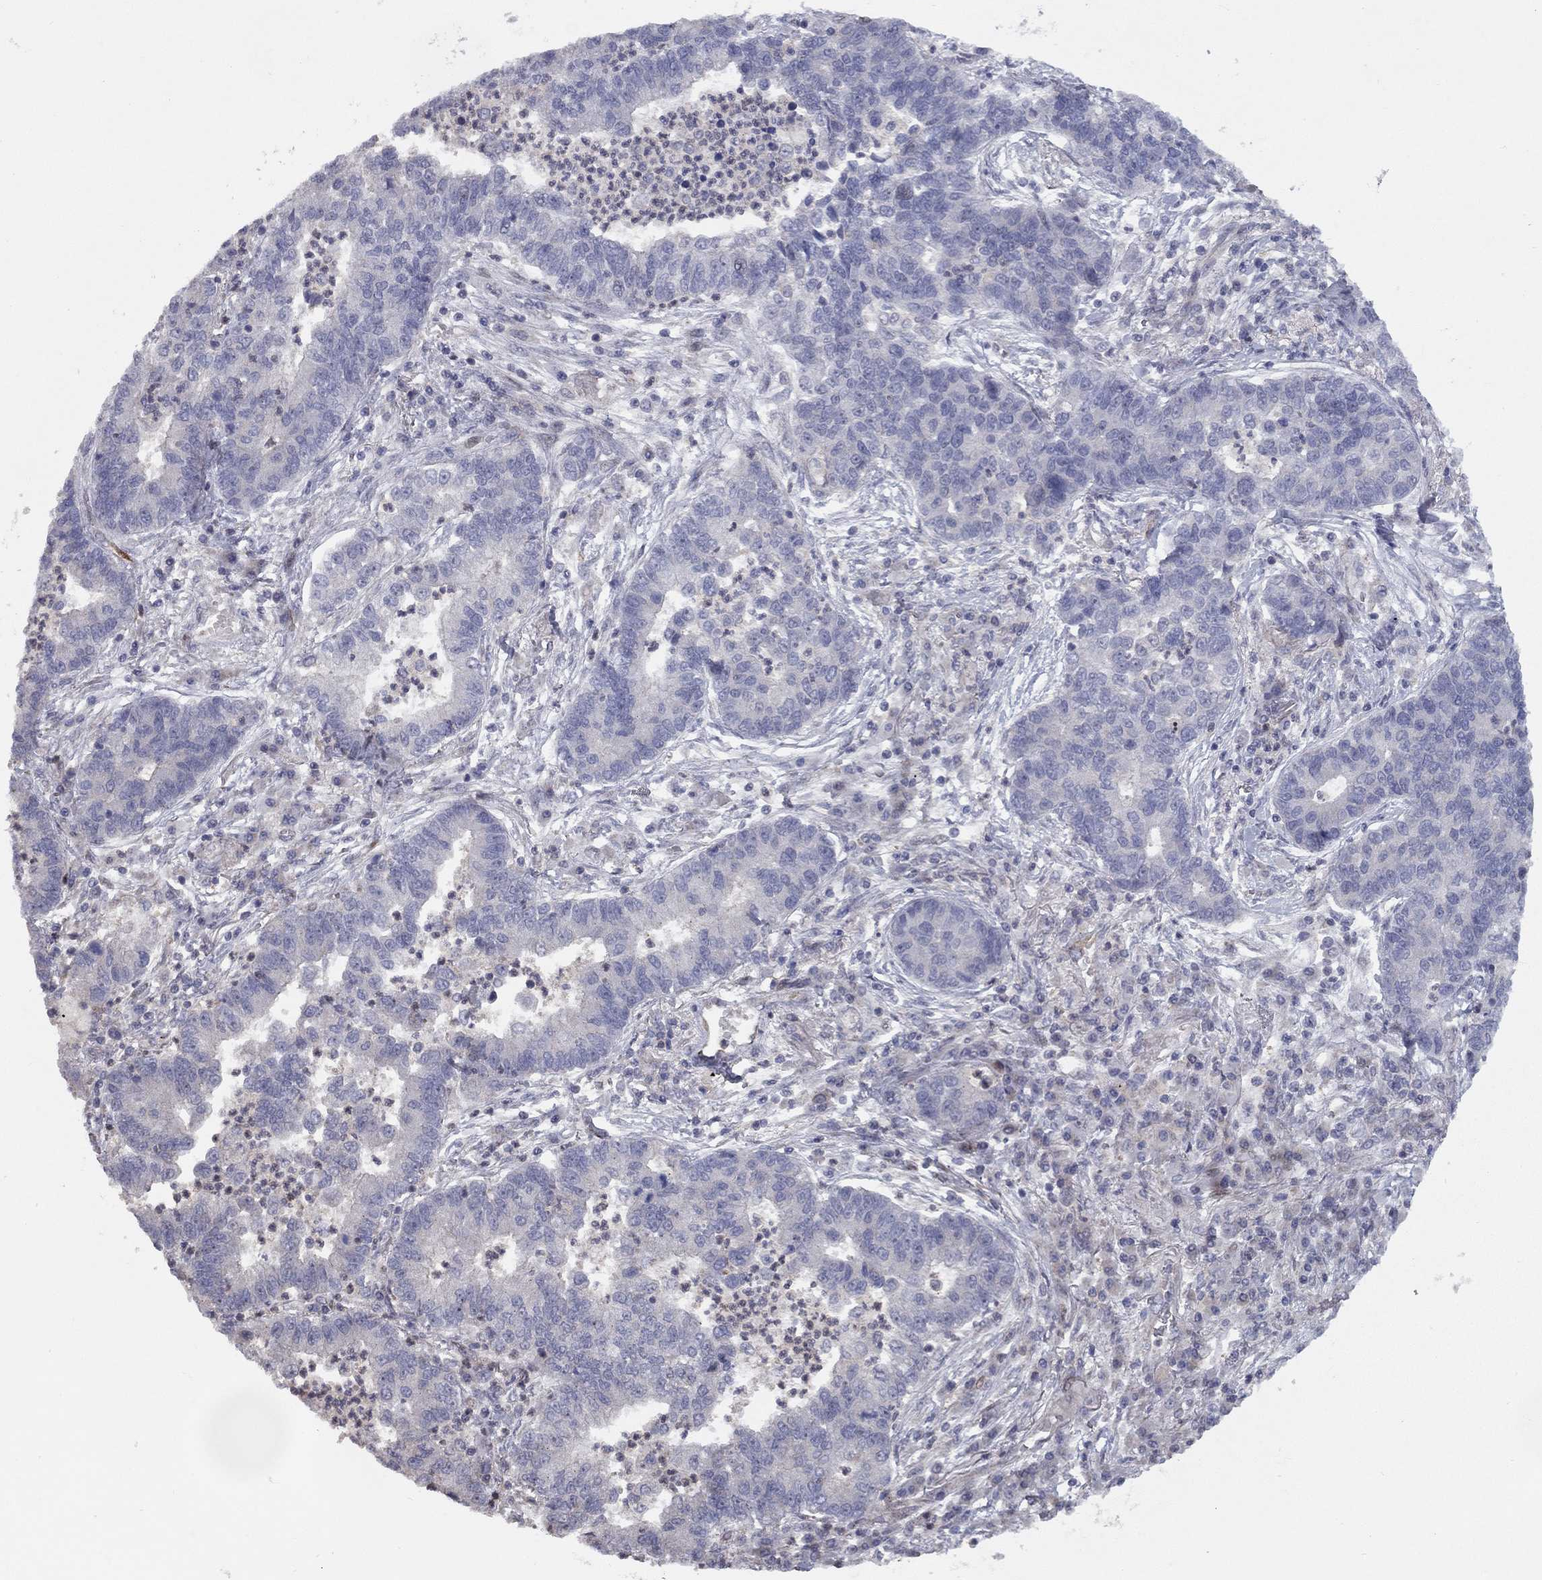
{"staining": {"intensity": "negative", "quantity": "none", "location": "none"}, "tissue": "lung cancer", "cell_type": "Tumor cells", "image_type": "cancer", "snomed": [{"axis": "morphology", "description": "Adenocarcinoma, NOS"}, {"axis": "topography", "description": "Lung"}], "caption": "High magnification brightfield microscopy of lung cancer (adenocarcinoma) stained with DAB (brown) and counterstained with hematoxylin (blue): tumor cells show no significant positivity.", "gene": "DUSP7", "patient": {"sex": "female", "age": 57}}